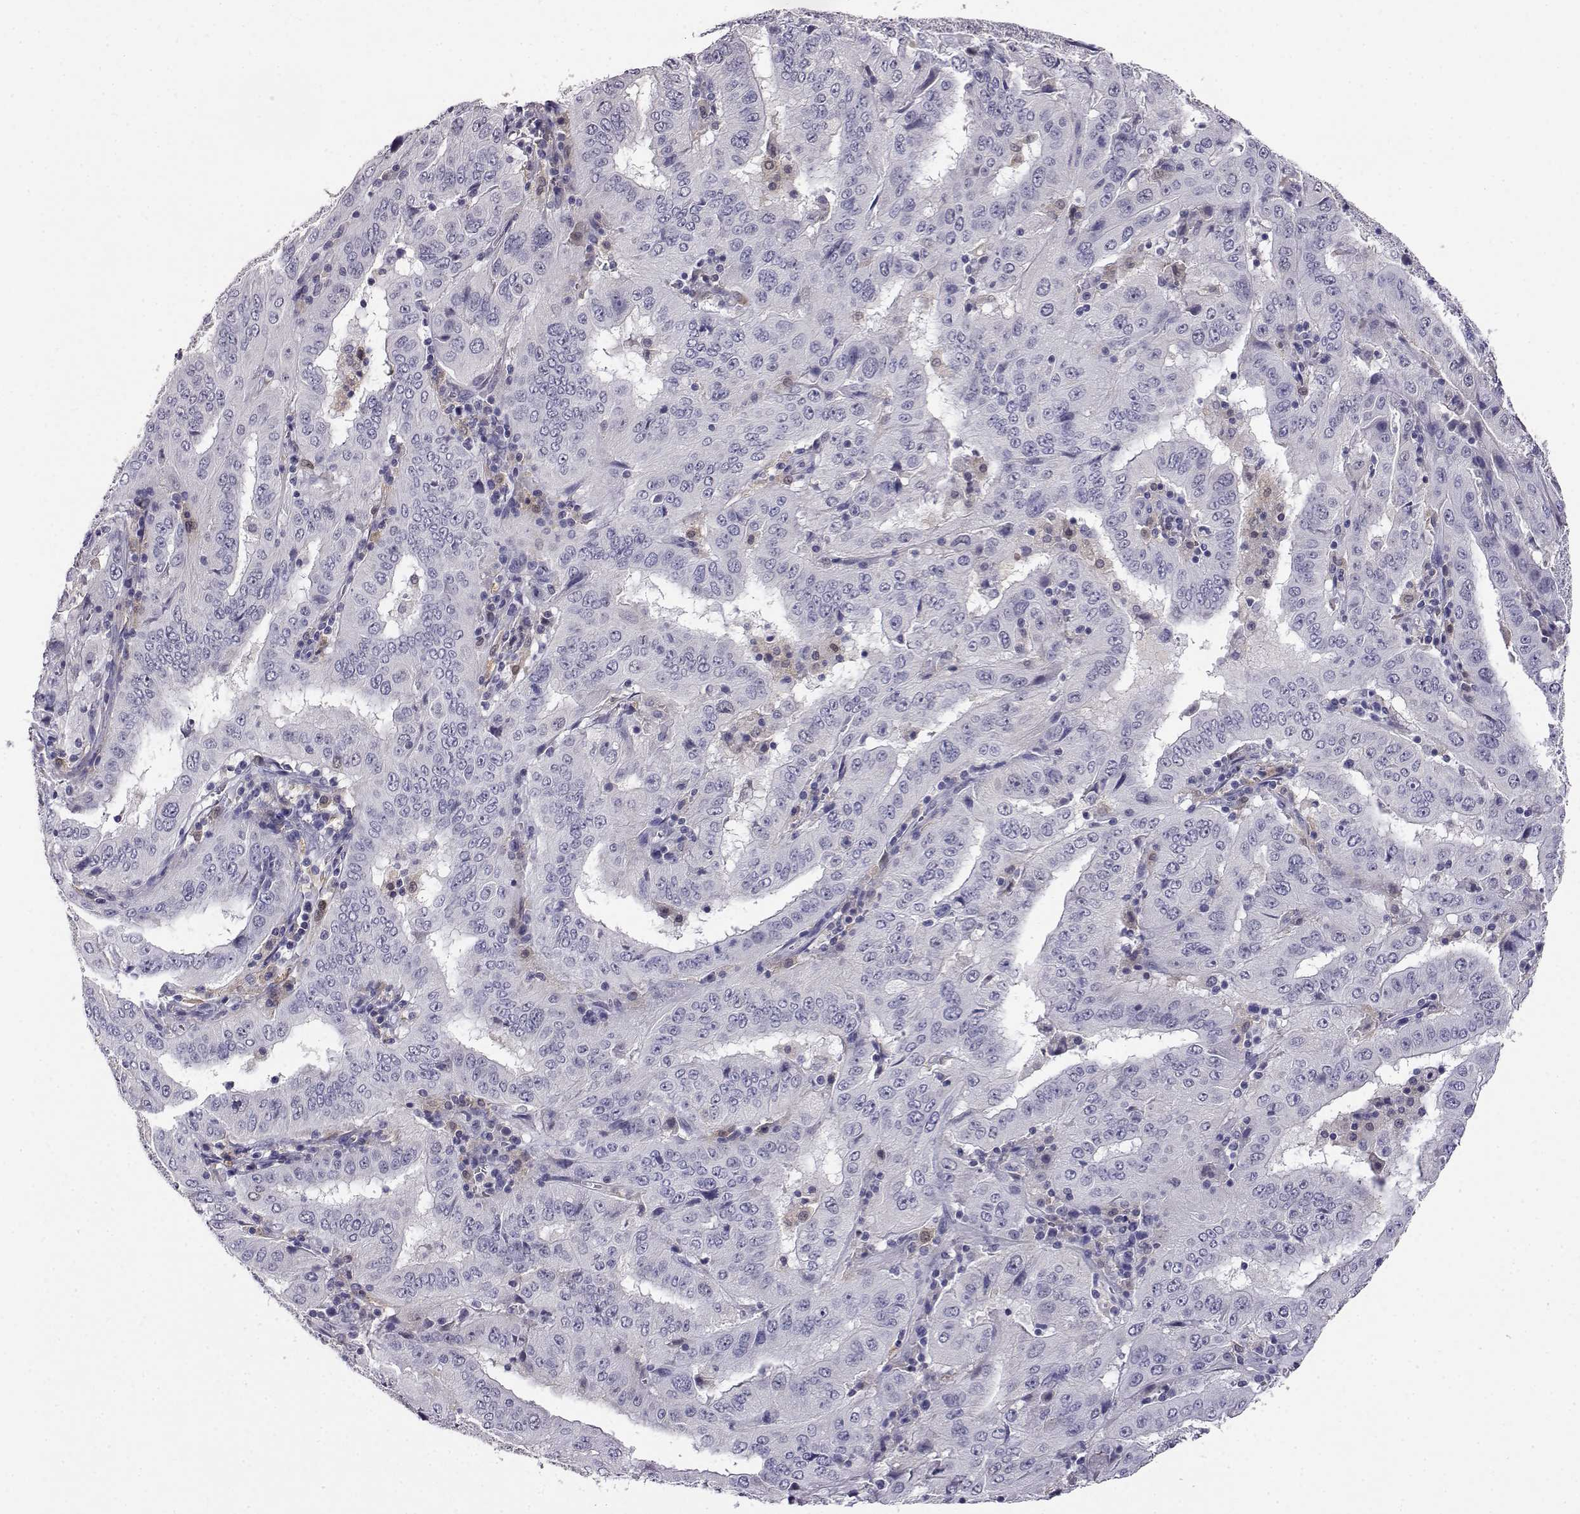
{"staining": {"intensity": "negative", "quantity": "none", "location": "none"}, "tissue": "pancreatic cancer", "cell_type": "Tumor cells", "image_type": "cancer", "snomed": [{"axis": "morphology", "description": "Adenocarcinoma, NOS"}, {"axis": "topography", "description": "Pancreas"}], "caption": "A high-resolution image shows IHC staining of pancreatic adenocarcinoma, which demonstrates no significant staining in tumor cells.", "gene": "AKR1B1", "patient": {"sex": "male", "age": 63}}